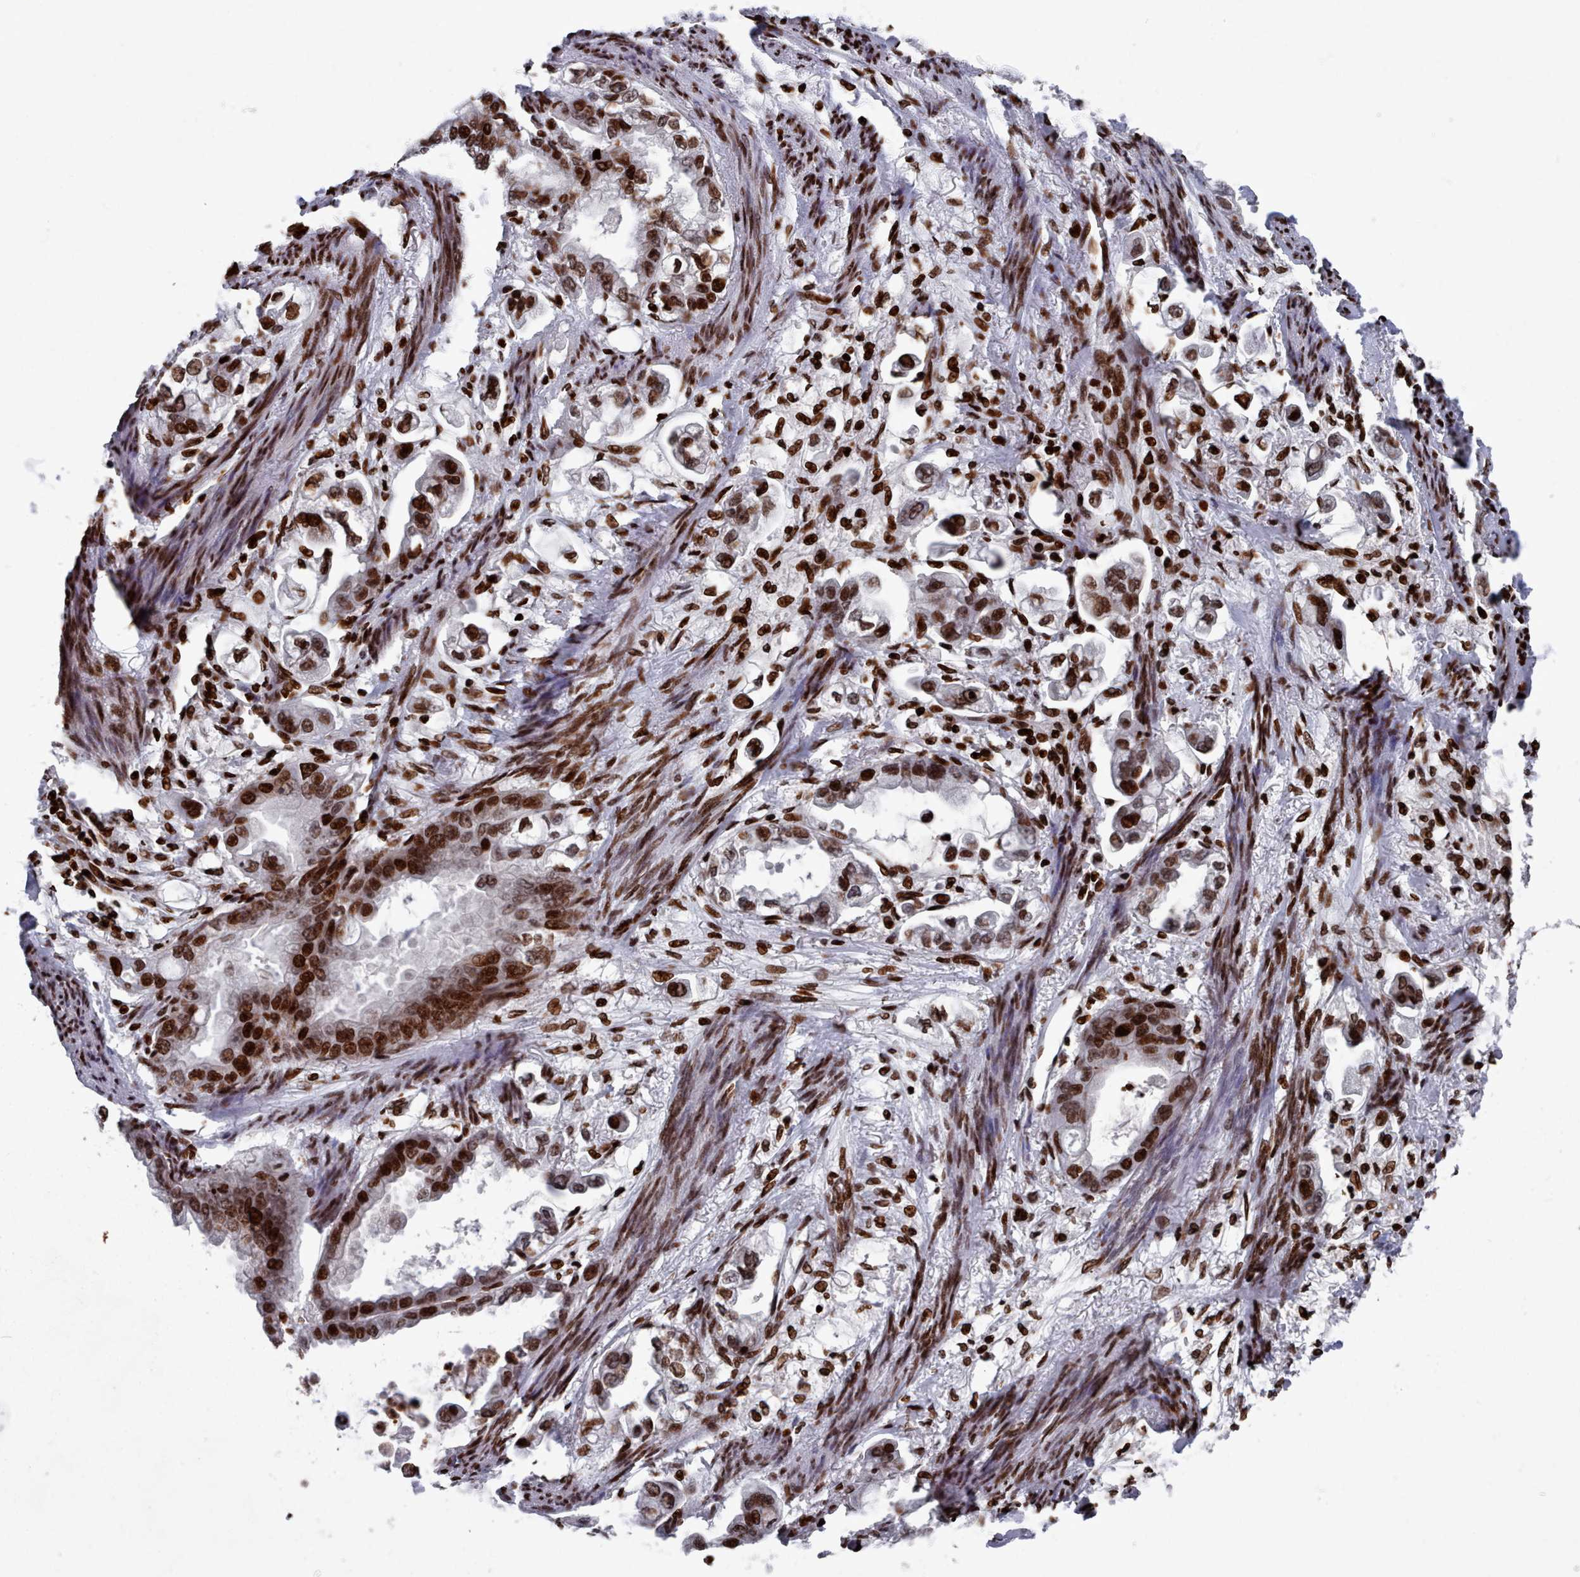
{"staining": {"intensity": "strong", "quantity": ">75%", "location": "nuclear"}, "tissue": "stomach cancer", "cell_type": "Tumor cells", "image_type": "cancer", "snomed": [{"axis": "morphology", "description": "Adenocarcinoma, NOS"}, {"axis": "topography", "description": "Stomach"}], "caption": "A high amount of strong nuclear positivity is appreciated in approximately >75% of tumor cells in adenocarcinoma (stomach) tissue.", "gene": "PCDHB12", "patient": {"sex": "male", "age": 62}}